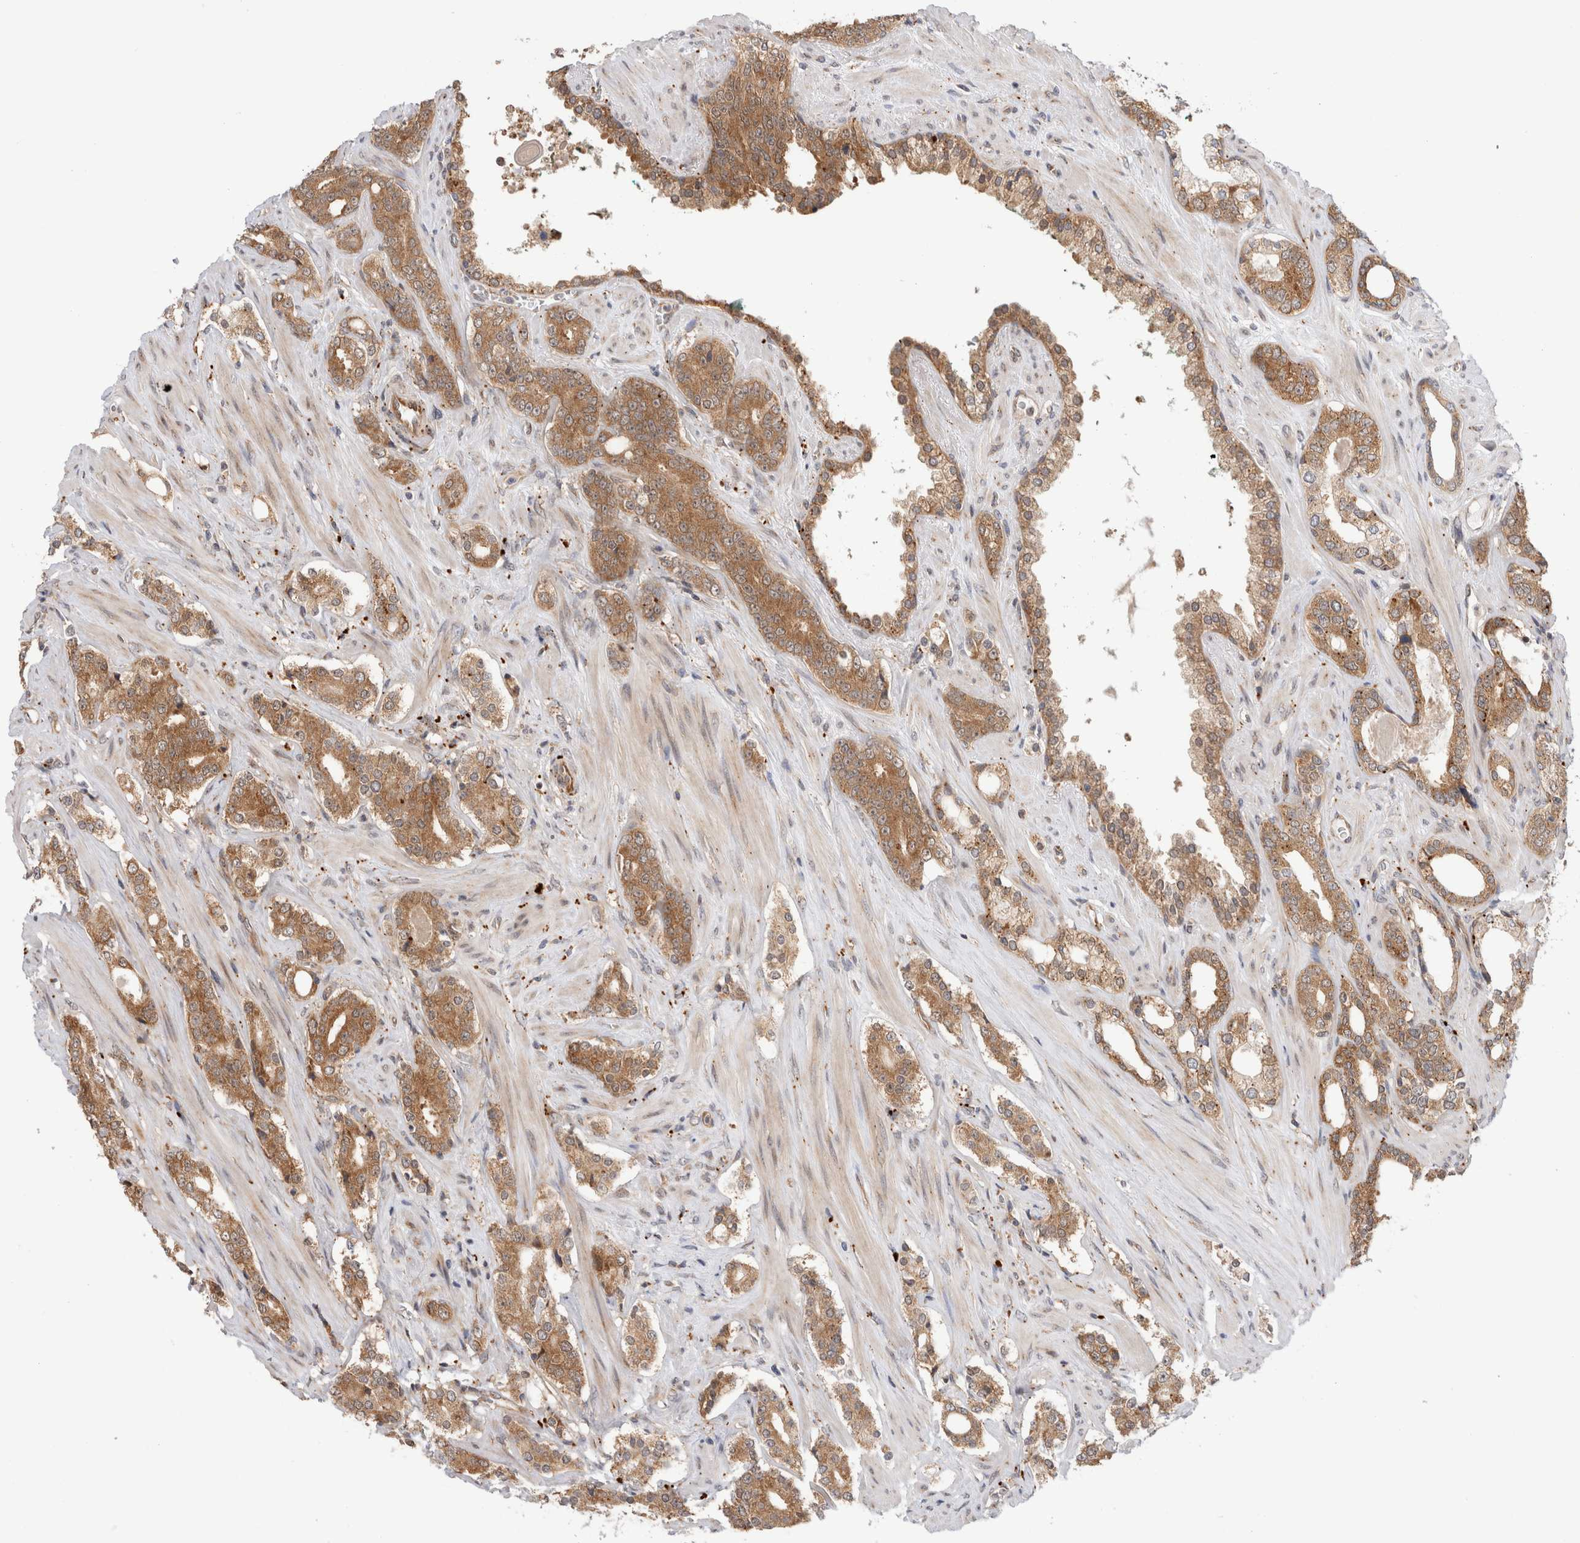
{"staining": {"intensity": "moderate", "quantity": ">75%", "location": "cytoplasmic/membranous"}, "tissue": "prostate cancer", "cell_type": "Tumor cells", "image_type": "cancer", "snomed": [{"axis": "morphology", "description": "Adenocarcinoma, High grade"}, {"axis": "topography", "description": "Prostate"}], "caption": "Prostate cancer stained for a protein (brown) demonstrates moderate cytoplasmic/membranous positive expression in approximately >75% of tumor cells.", "gene": "ACTL9", "patient": {"sex": "male", "age": 71}}